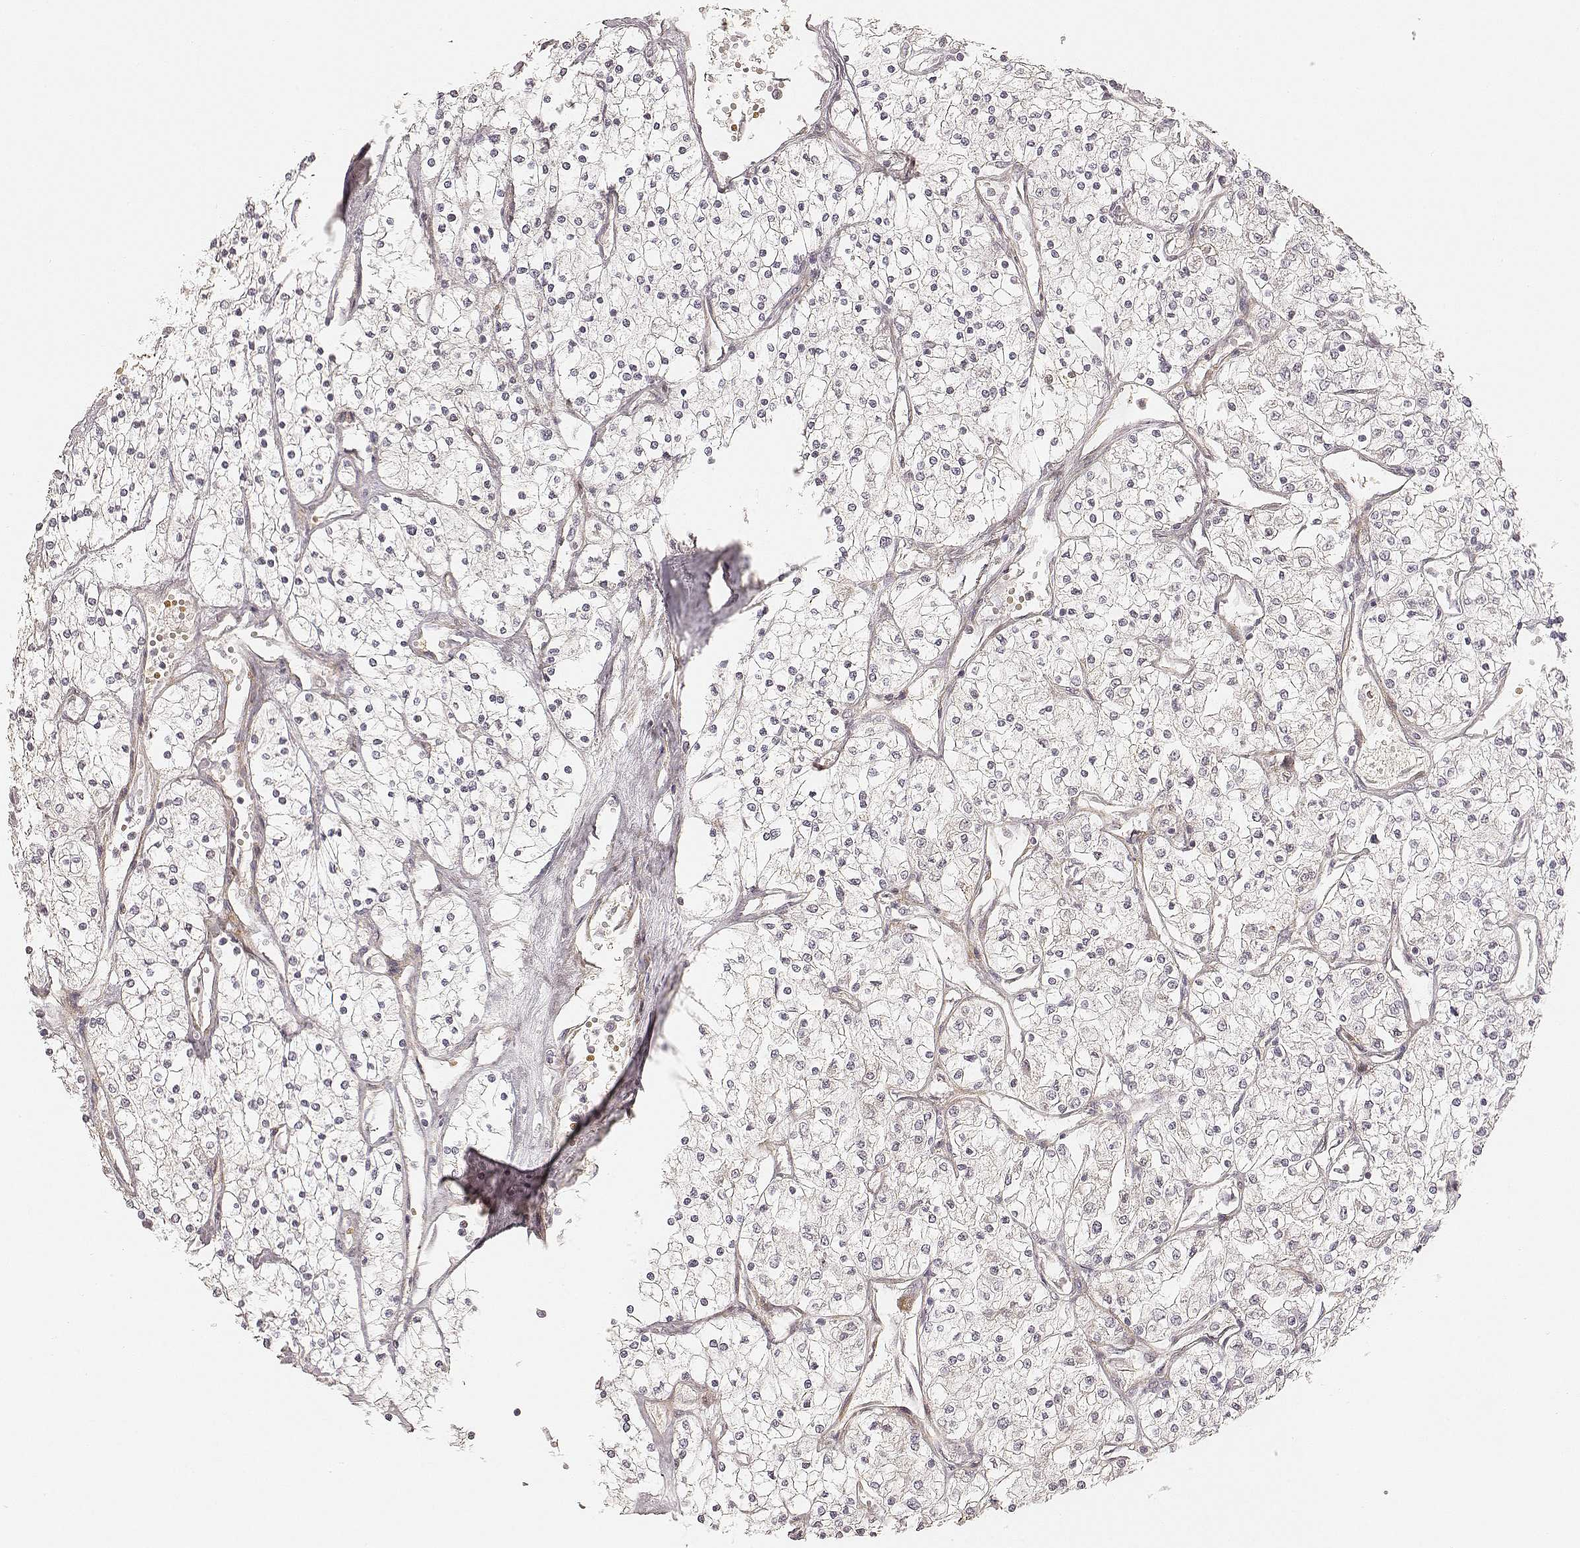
{"staining": {"intensity": "negative", "quantity": "none", "location": "none"}, "tissue": "renal cancer", "cell_type": "Tumor cells", "image_type": "cancer", "snomed": [{"axis": "morphology", "description": "Adenocarcinoma, NOS"}, {"axis": "topography", "description": "Kidney"}], "caption": "Human renal cancer stained for a protein using immunohistochemistry (IHC) exhibits no staining in tumor cells.", "gene": "GORASP2", "patient": {"sex": "male", "age": 80}}